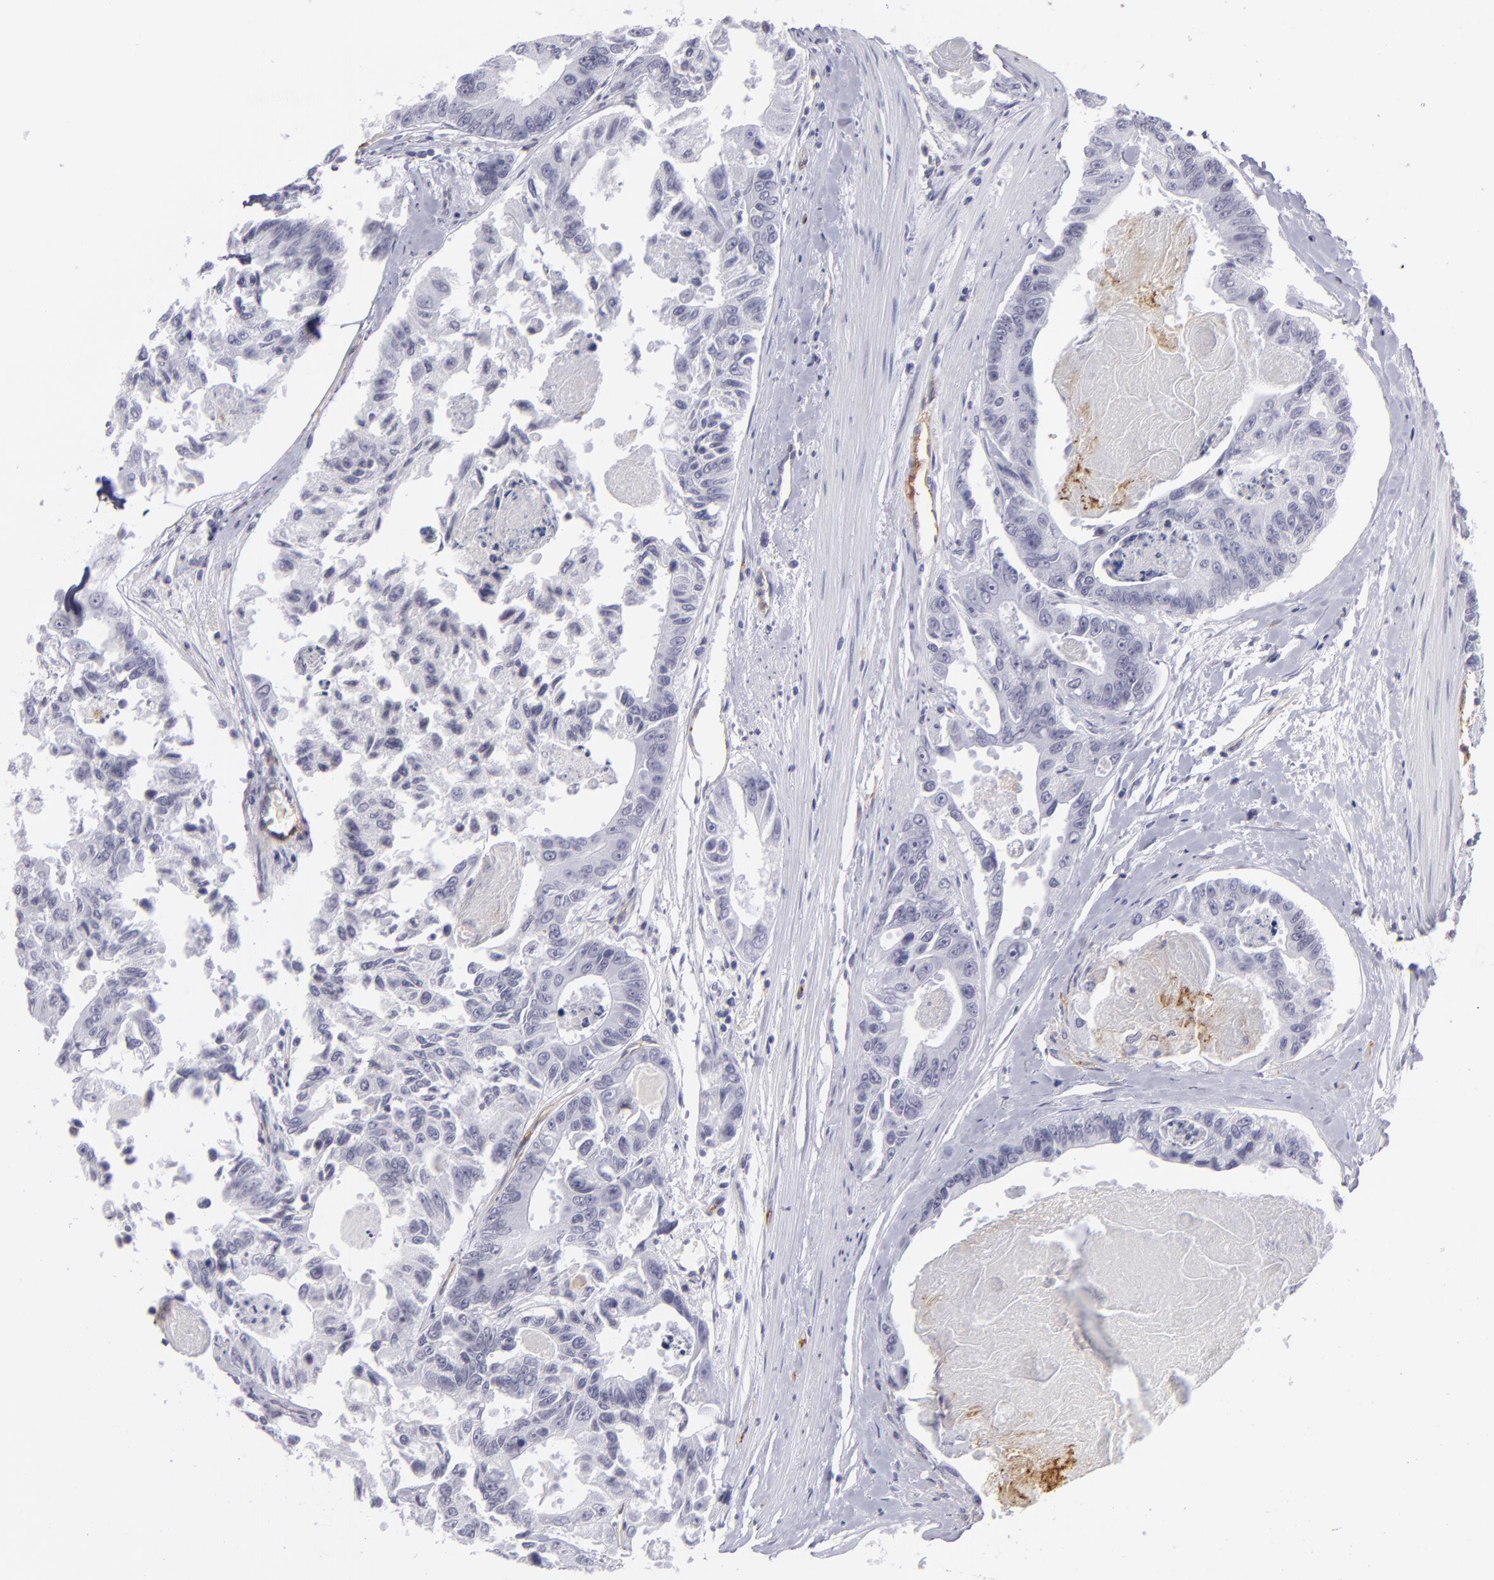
{"staining": {"intensity": "negative", "quantity": "none", "location": "none"}, "tissue": "colorectal cancer", "cell_type": "Tumor cells", "image_type": "cancer", "snomed": [{"axis": "morphology", "description": "Adenocarcinoma, NOS"}, {"axis": "topography", "description": "Colon"}], "caption": "High power microscopy photomicrograph of an immunohistochemistry (IHC) photomicrograph of colorectal adenocarcinoma, revealing no significant expression in tumor cells.", "gene": "THBD", "patient": {"sex": "female", "age": 86}}